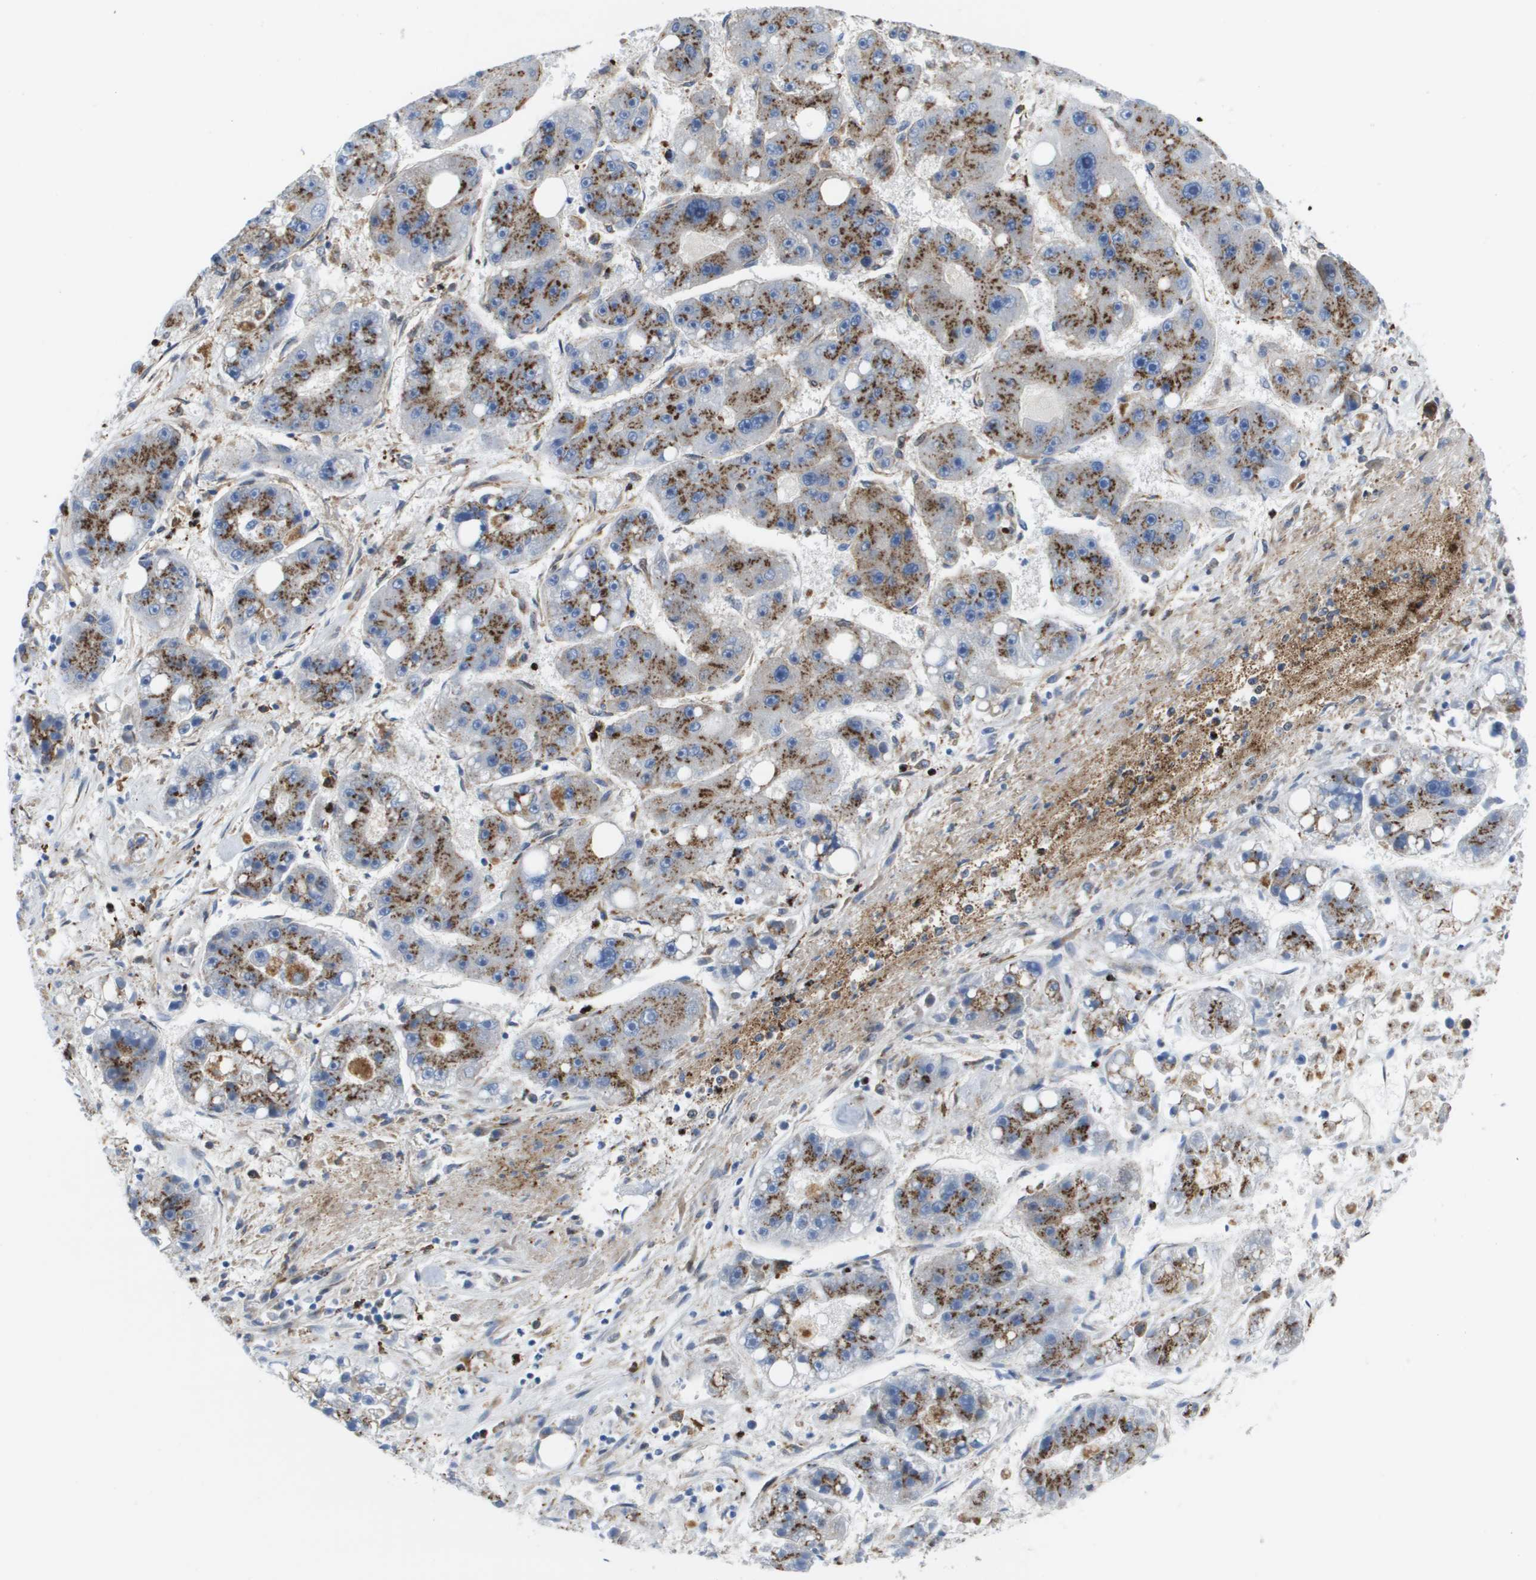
{"staining": {"intensity": "moderate", "quantity": ">75%", "location": "cytoplasmic/membranous"}, "tissue": "liver cancer", "cell_type": "Tumor cells", "image_type": "cancer", "snomed": [{"axis": "morphology", "description": "Carcinoma, Hepatocellular, NOS"}, {"axis": "topography", "description": "Liver"}], "caption": "Immunohistochemical staining of hepatocellular carcinoma (liver) shows moderate cytoplasmic/membranous protein staining in about >75% of tumor cells.", "gene": "SLC37A2", "patient": {"sex": "female", "age": 61}}